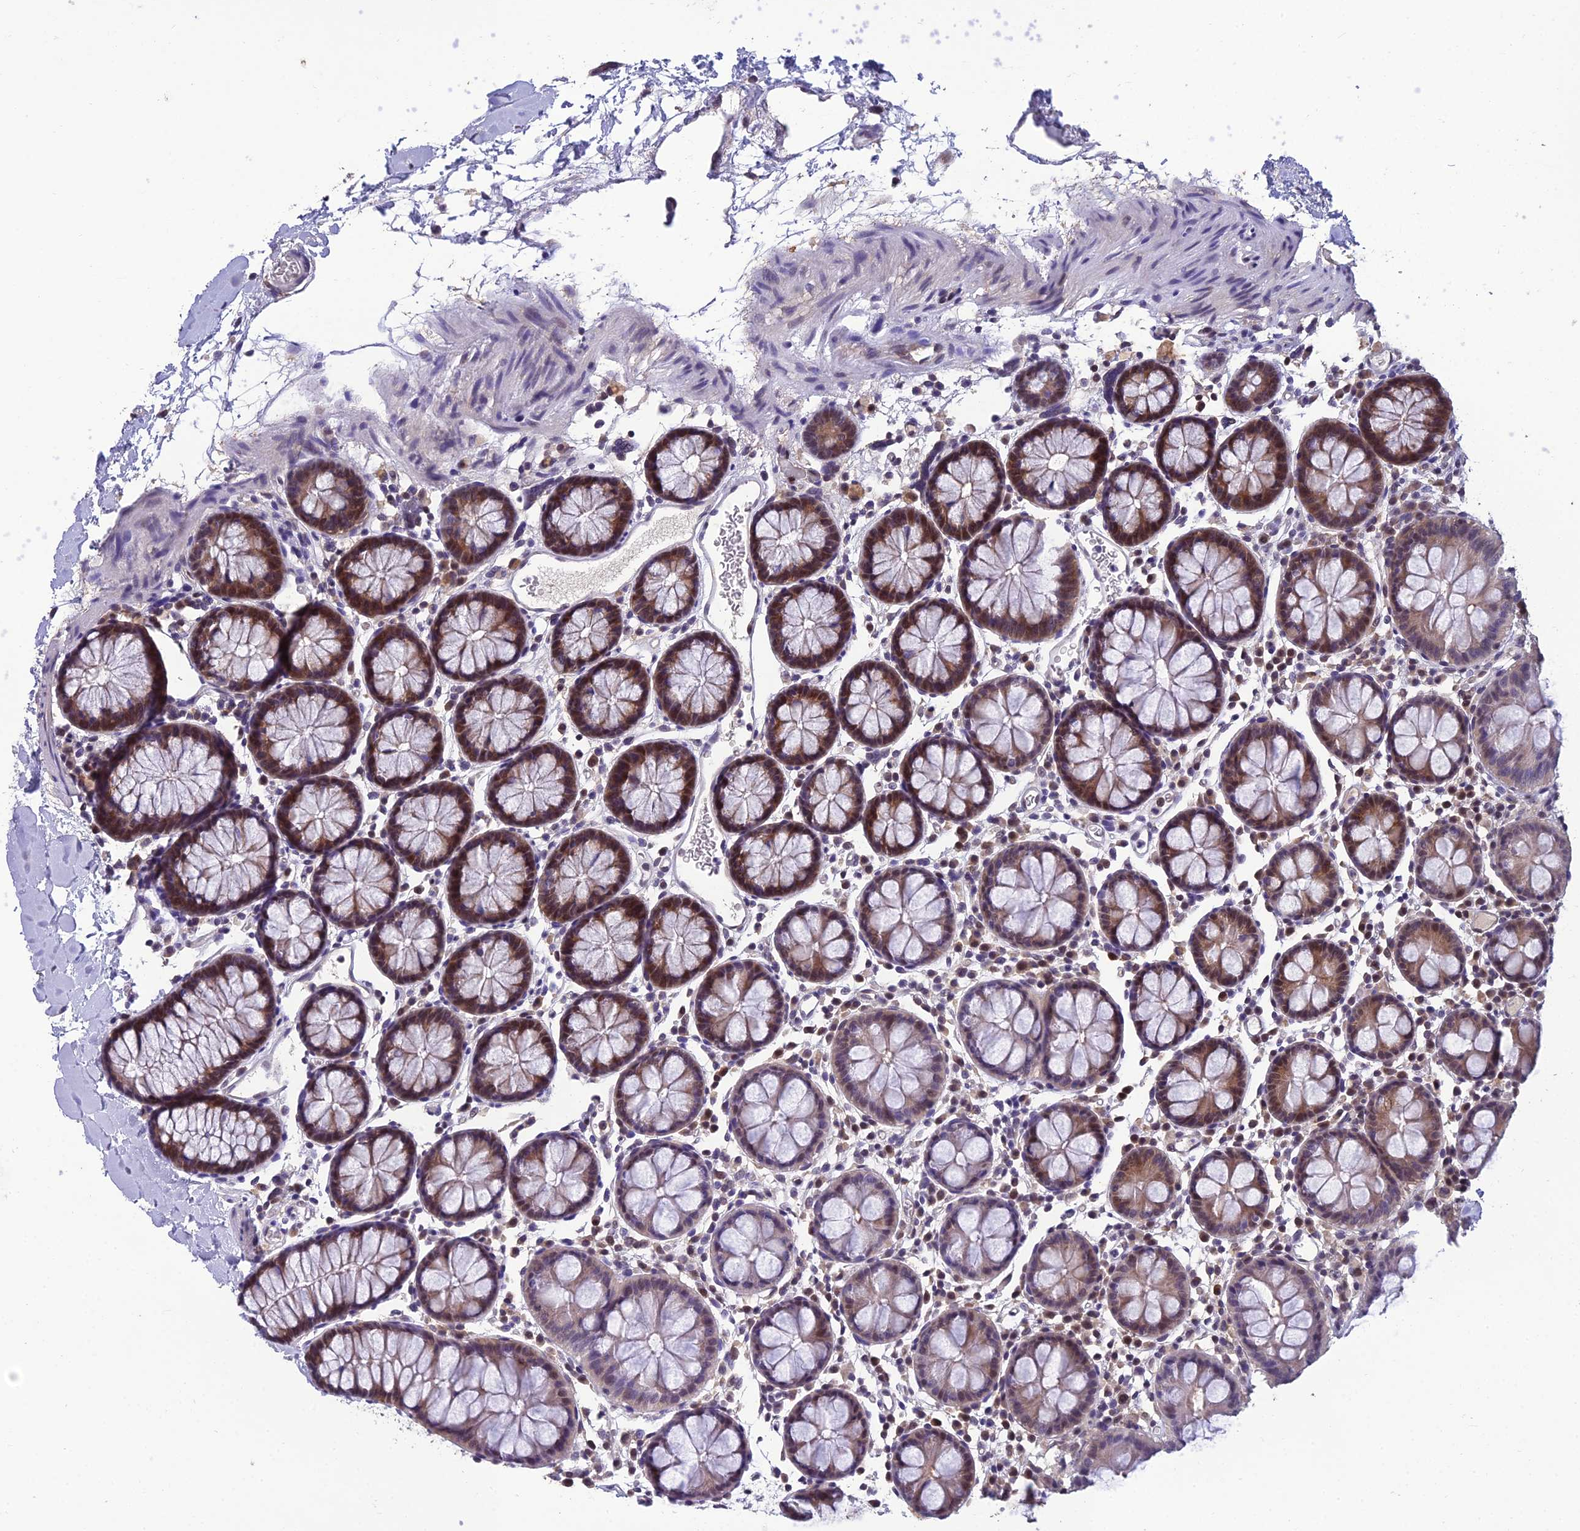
{"staining": {"intensity": "negative", "quantity": "none", "location": "none"}, "tissue": "colon", "cell_type": "Endothelial cells", "image_type": "normal", "snomed": [{"axis": "morphology", "description": "Normal tissue, NOS"}, {"axis": "topography", "description": "Colon"}], "caption": "Human colon stained for a protein using immunohistochemistry (IHC) reveals no positivity in endothelial cells.", "gene": "GRWD1", "patient": {"sex": "male", "age": 75}}